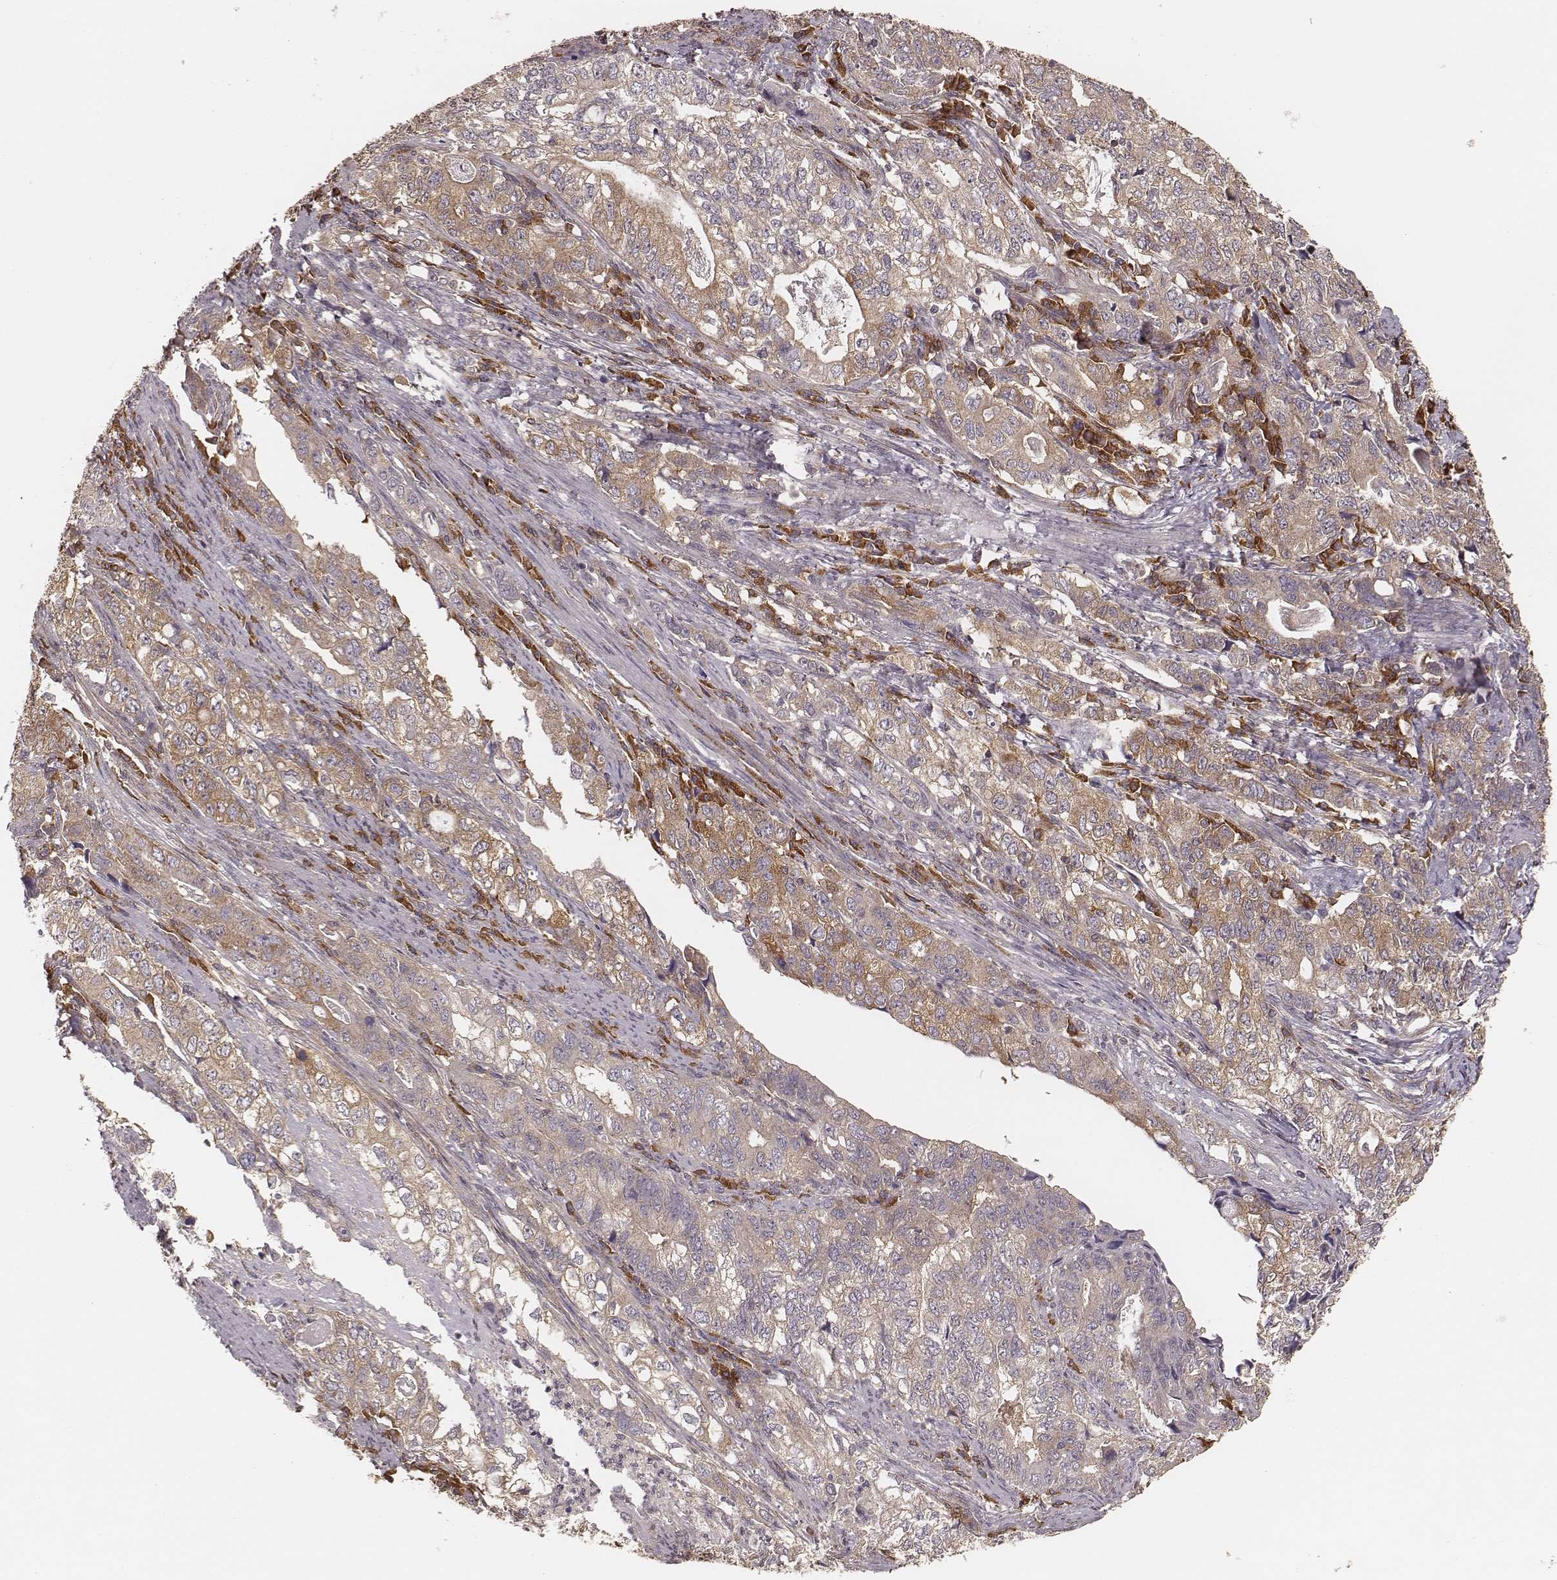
{"staining": {"intensity": "weak", "quantity": ">75%", "location": "cytoplasmic/membranous"}, "tissue": "stomach cancer", "cell_type": "Tumor cells", "image_type": "cancer", "snomed": [{"axis": "morphology", "description": "Adenocarcinoma, NOS"}, {"axis": "topography", "description": "Stomach, lower"}], "caption": "The micrograph demonstrates staining of adenocarcinoma (stomach), revealing weak cytoplasmic/membranous protein expression (brown color) within tumor cells.", "gene": "CARS1", "patient": {"sex": "female", "age": 72}}